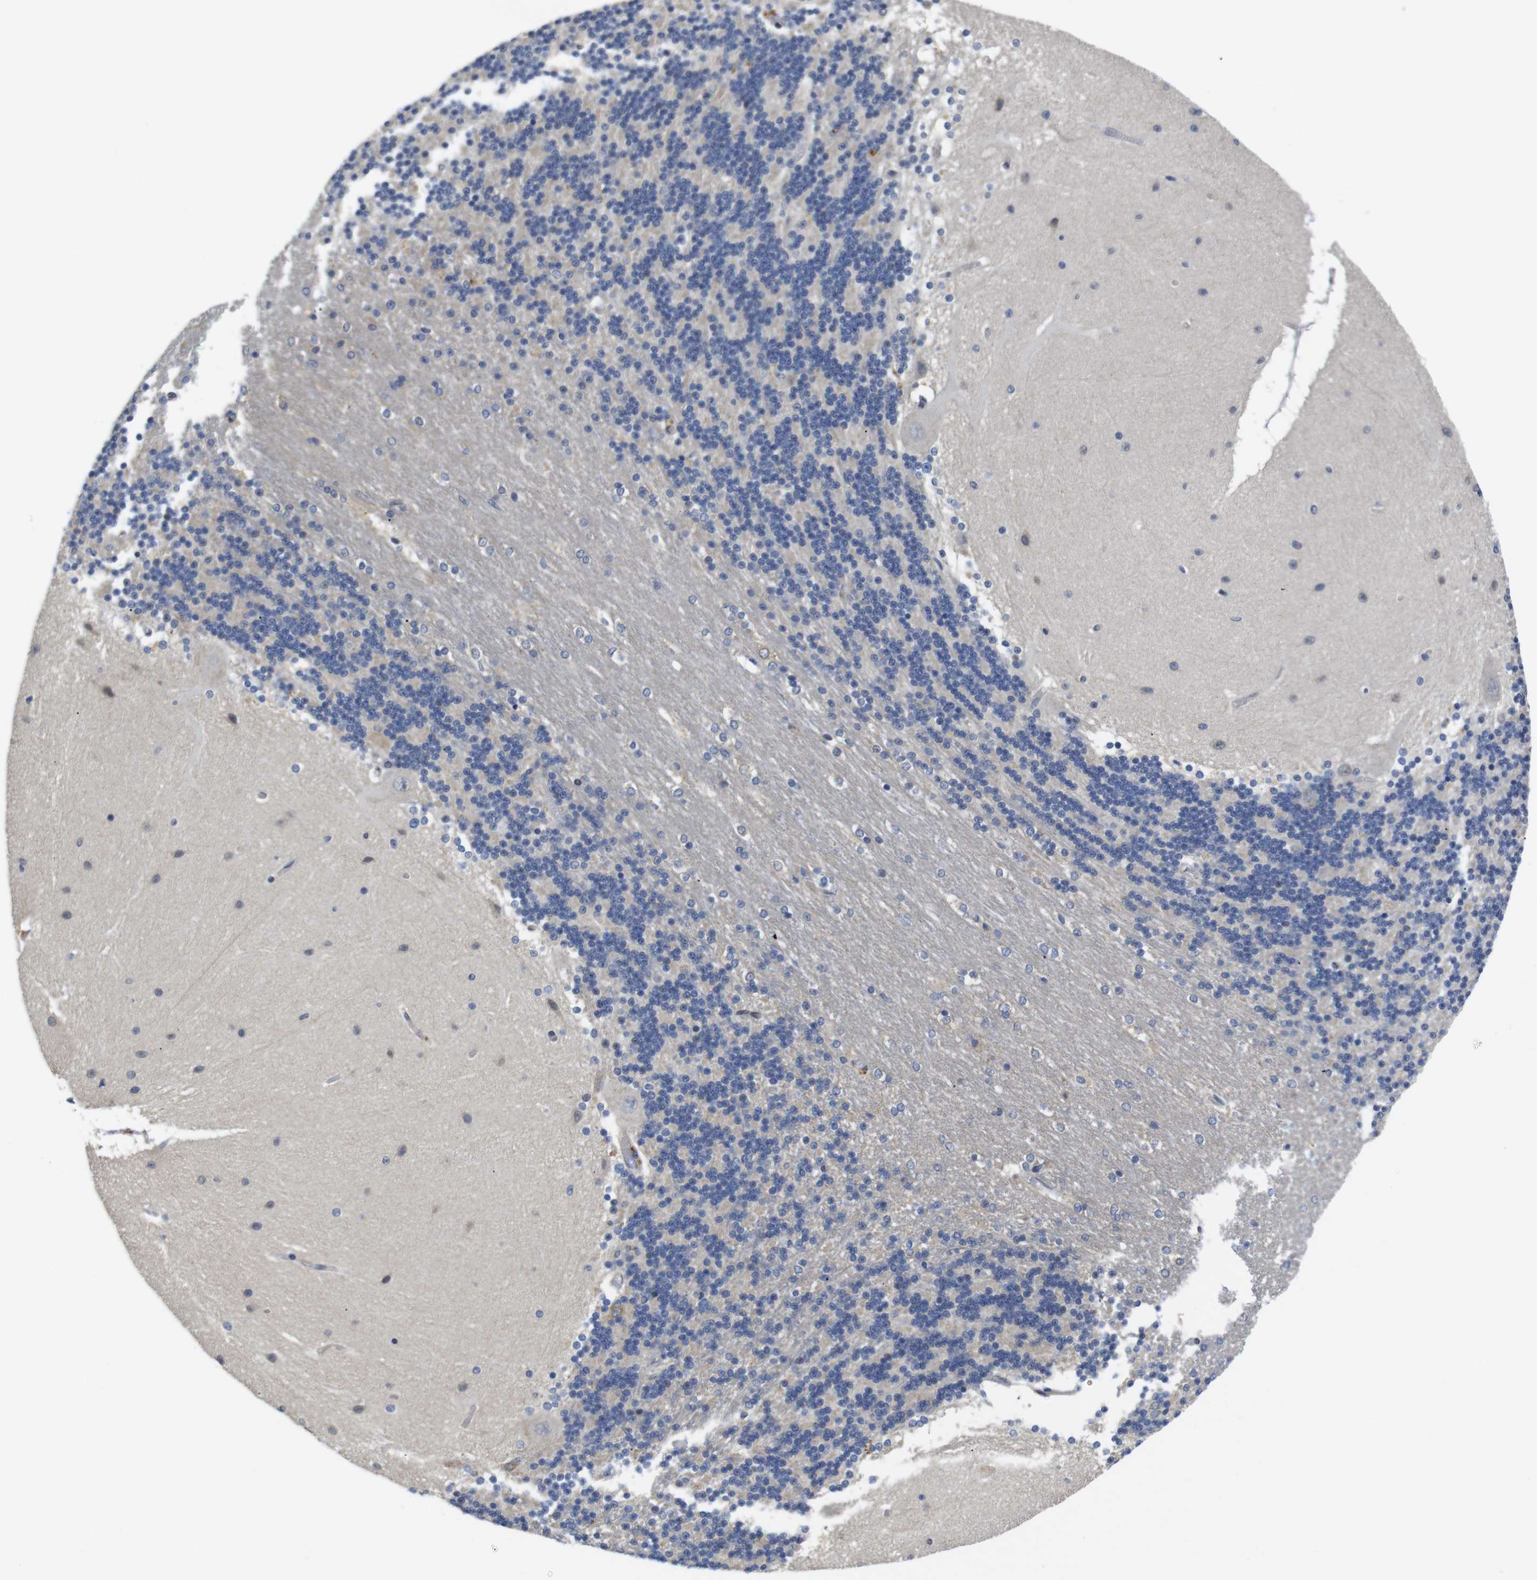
{"staining": {"intensity": "negative", "quantity": "none", "location": "none"}, "tissue": "cerebellum", "cell_type": "Cells in granular layer", "image_type": "normal", "snomed": [{"axis": "morphology", "description": "Normal tissue, NOS"}, {"axis": "topography", "description": "Cerebellum"}], "caption": "Cerebellum stained for a protein using immunohistochemistry (IHC) reveals no expression cells in granular layer.", "gene": "FNTA", "patient": {"sex": "female", "age": 54}}